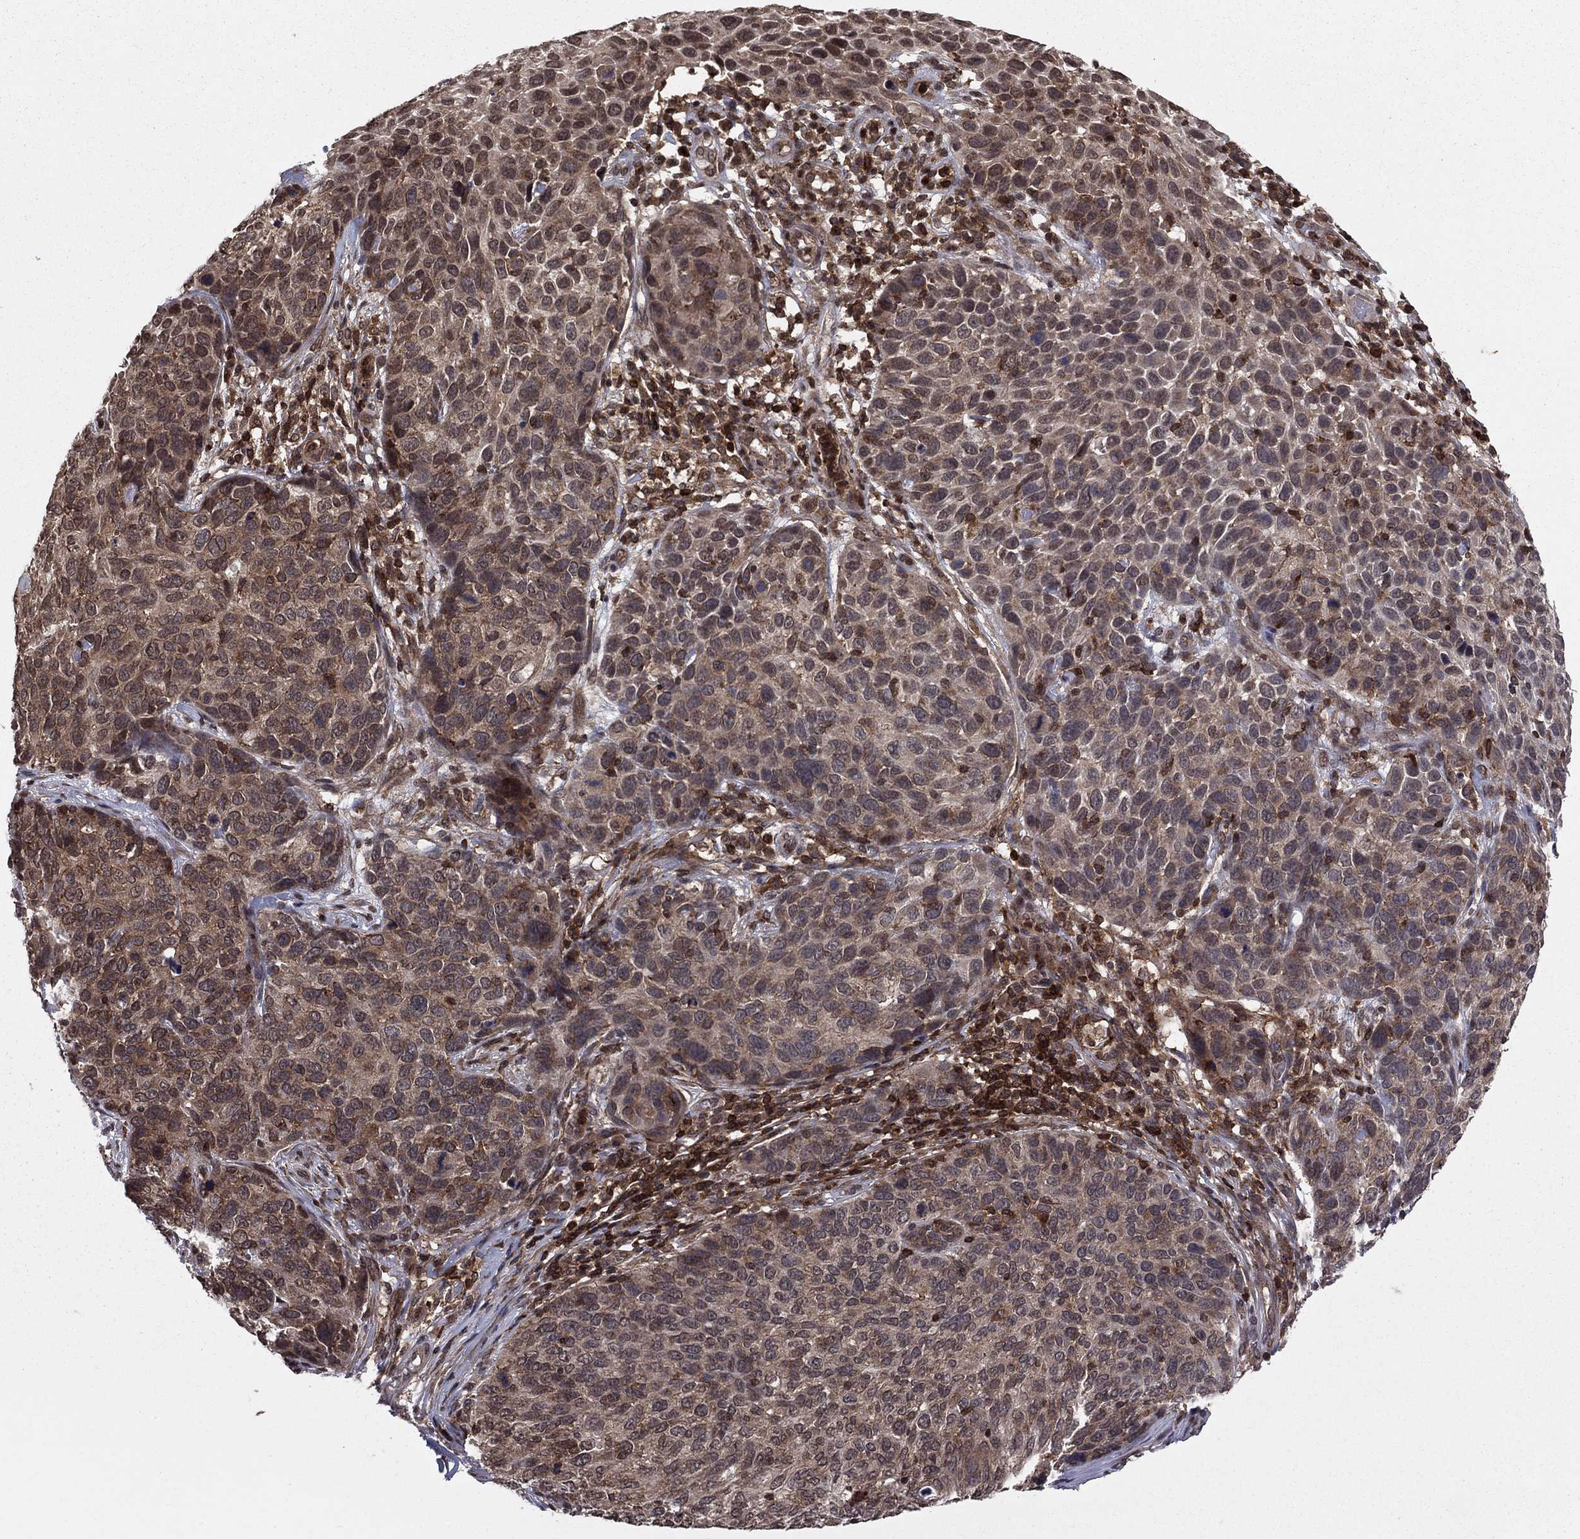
{"staining": {"intensity": "moderate", "quantity": ">75%", "location": "nuclear"}, "tissue": "skin cancer", "cell_type": "Tumor cells", "image_type": "cancer", "snomed": [{"axis": "morphology", "description": "Squamous cell carcinoma, NOS"}, {"axis": "topography", "description": "Skin"}], "caption": "Skin cancer tissue displays moderate nuclear positivity in about >75% of tumor cells, visualized by immunohistochemistry.", "gene": "SSX2IP", "patient": {"sex": "male", "age": 92}}